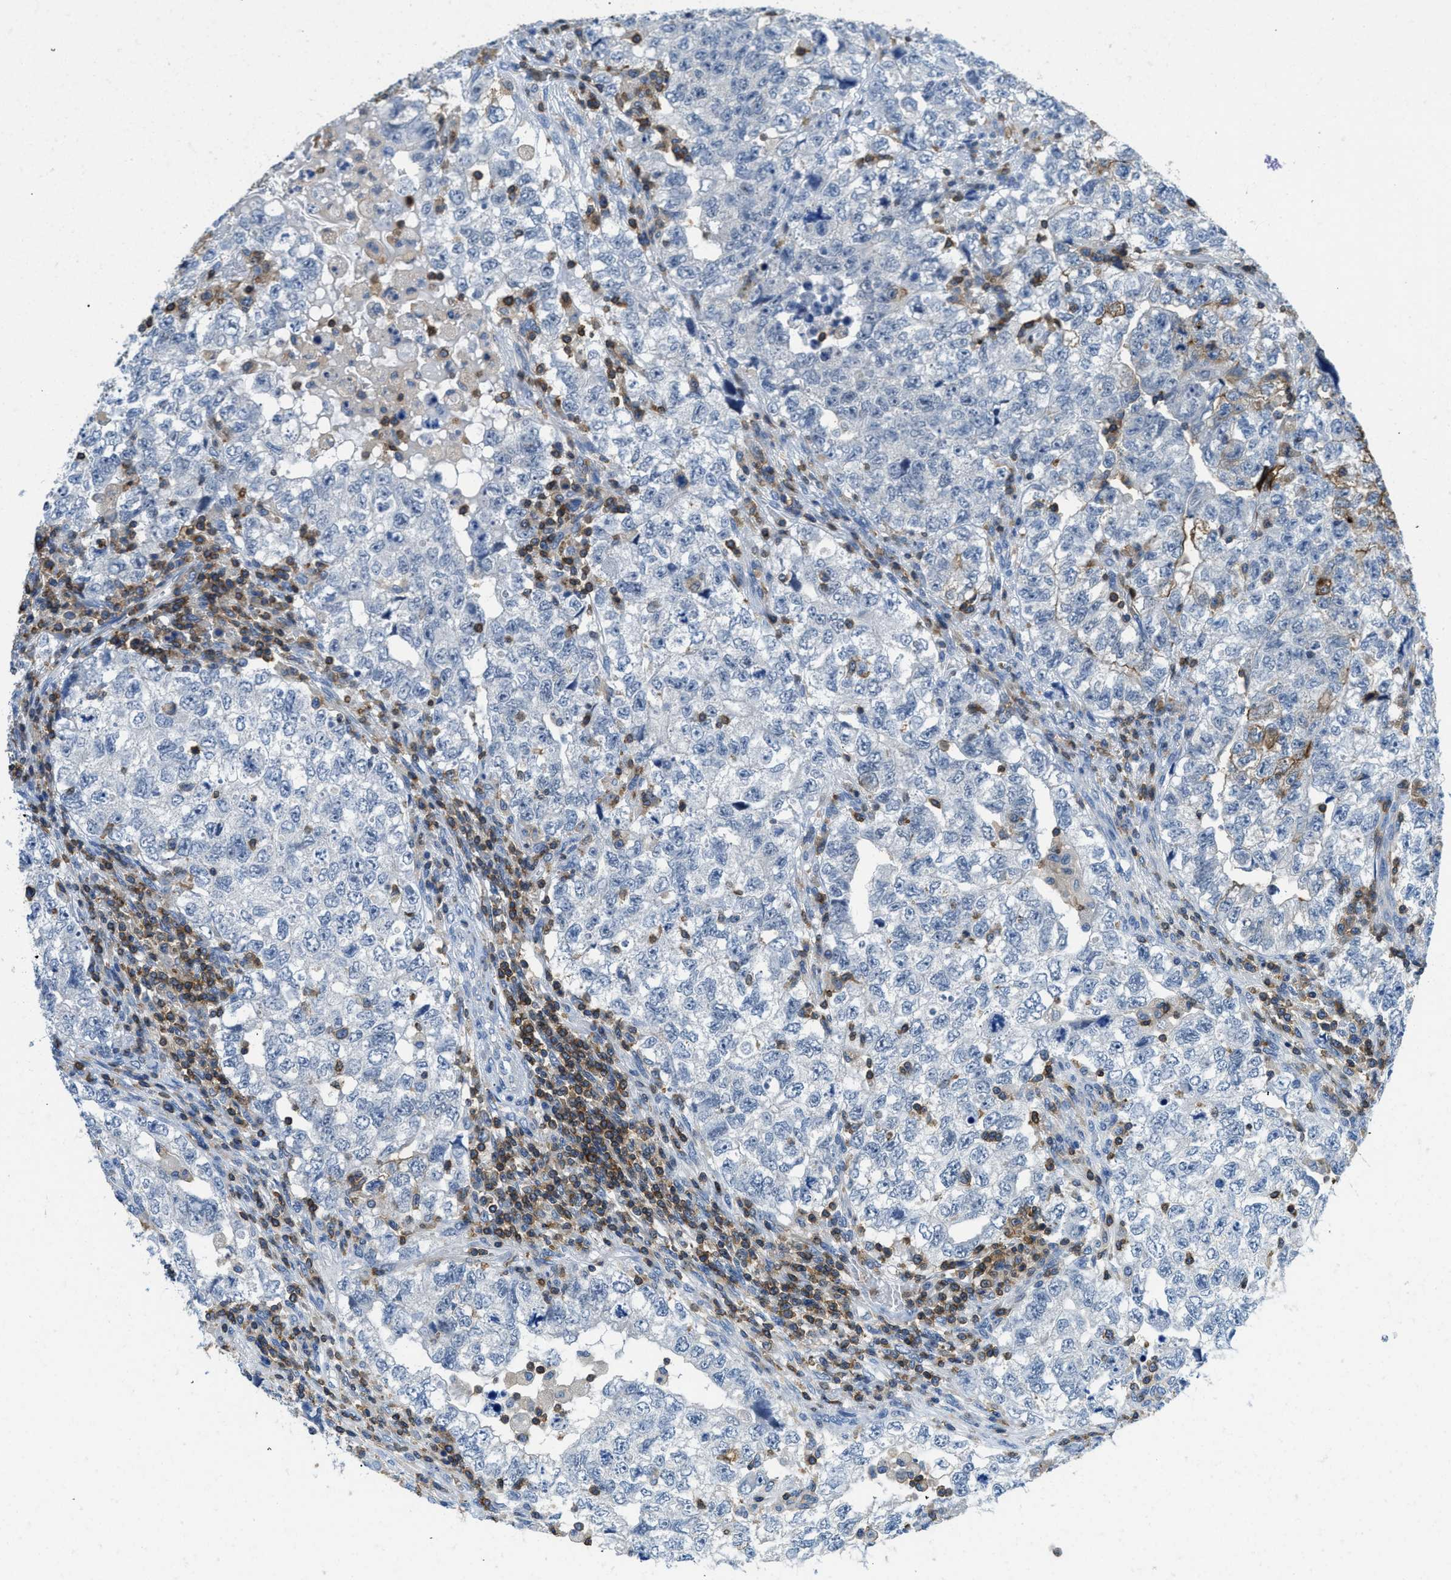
{"staining": {"intensity": "negative", "quantity": "none", "location": "none"}, "tissue": "testis cancer", "cell_type": "Tumor cells", "image_type": "cancer", "snomed": [{"axis": "morphology", "description": "Carcinoma, Embryonal, NOS"}, {"axis": "topography", "description": "Testis"}], "caption": "Protein analysis of testis embryonal carcinoma demonstrates no significant staining in tumor cells.", "gene": "FAM151A", "patient": {"sex": "male", "age": 36}}